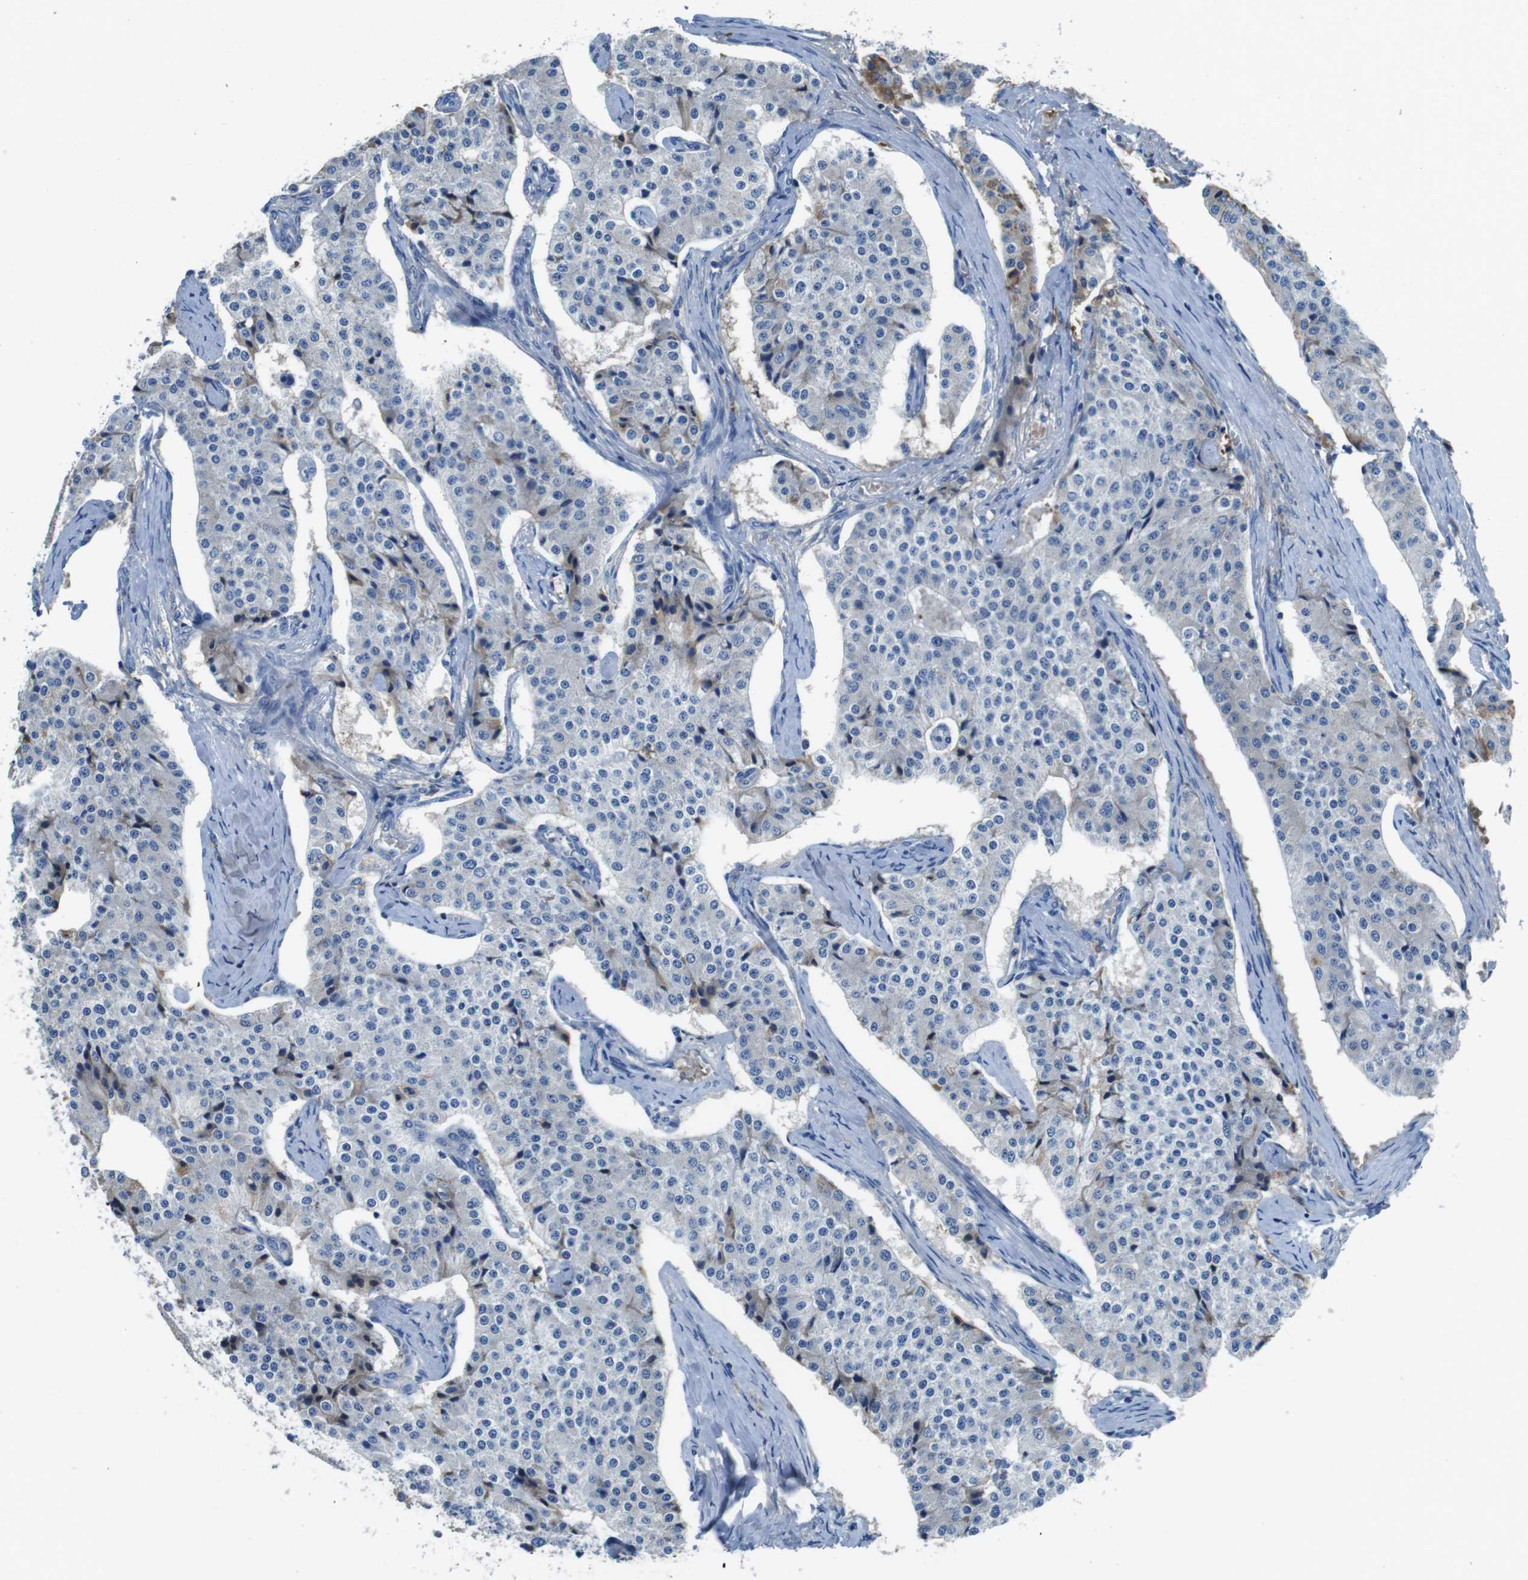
{"staining": {"intensity": "negative", "quantity": "none", "location": "none"}, "tissue": "carcinoid", "cell_type": "Tumor cells", "image_type": "cancer", "snomed": [{"axis": "morphology", "description": "Carcinoid, malignant, NOS"}, {"axis": "topography", "description": "Colon"}], "caption": "IHC photomicrograph of neoplastic tissue: human malignant carcinoid stained with DAB (3,3'-diaminobenzidine) reveals no significant protein expression in tumor cells.", "gene": "TMPRSS15", "patient": {"sex": "female", "age": 52}}